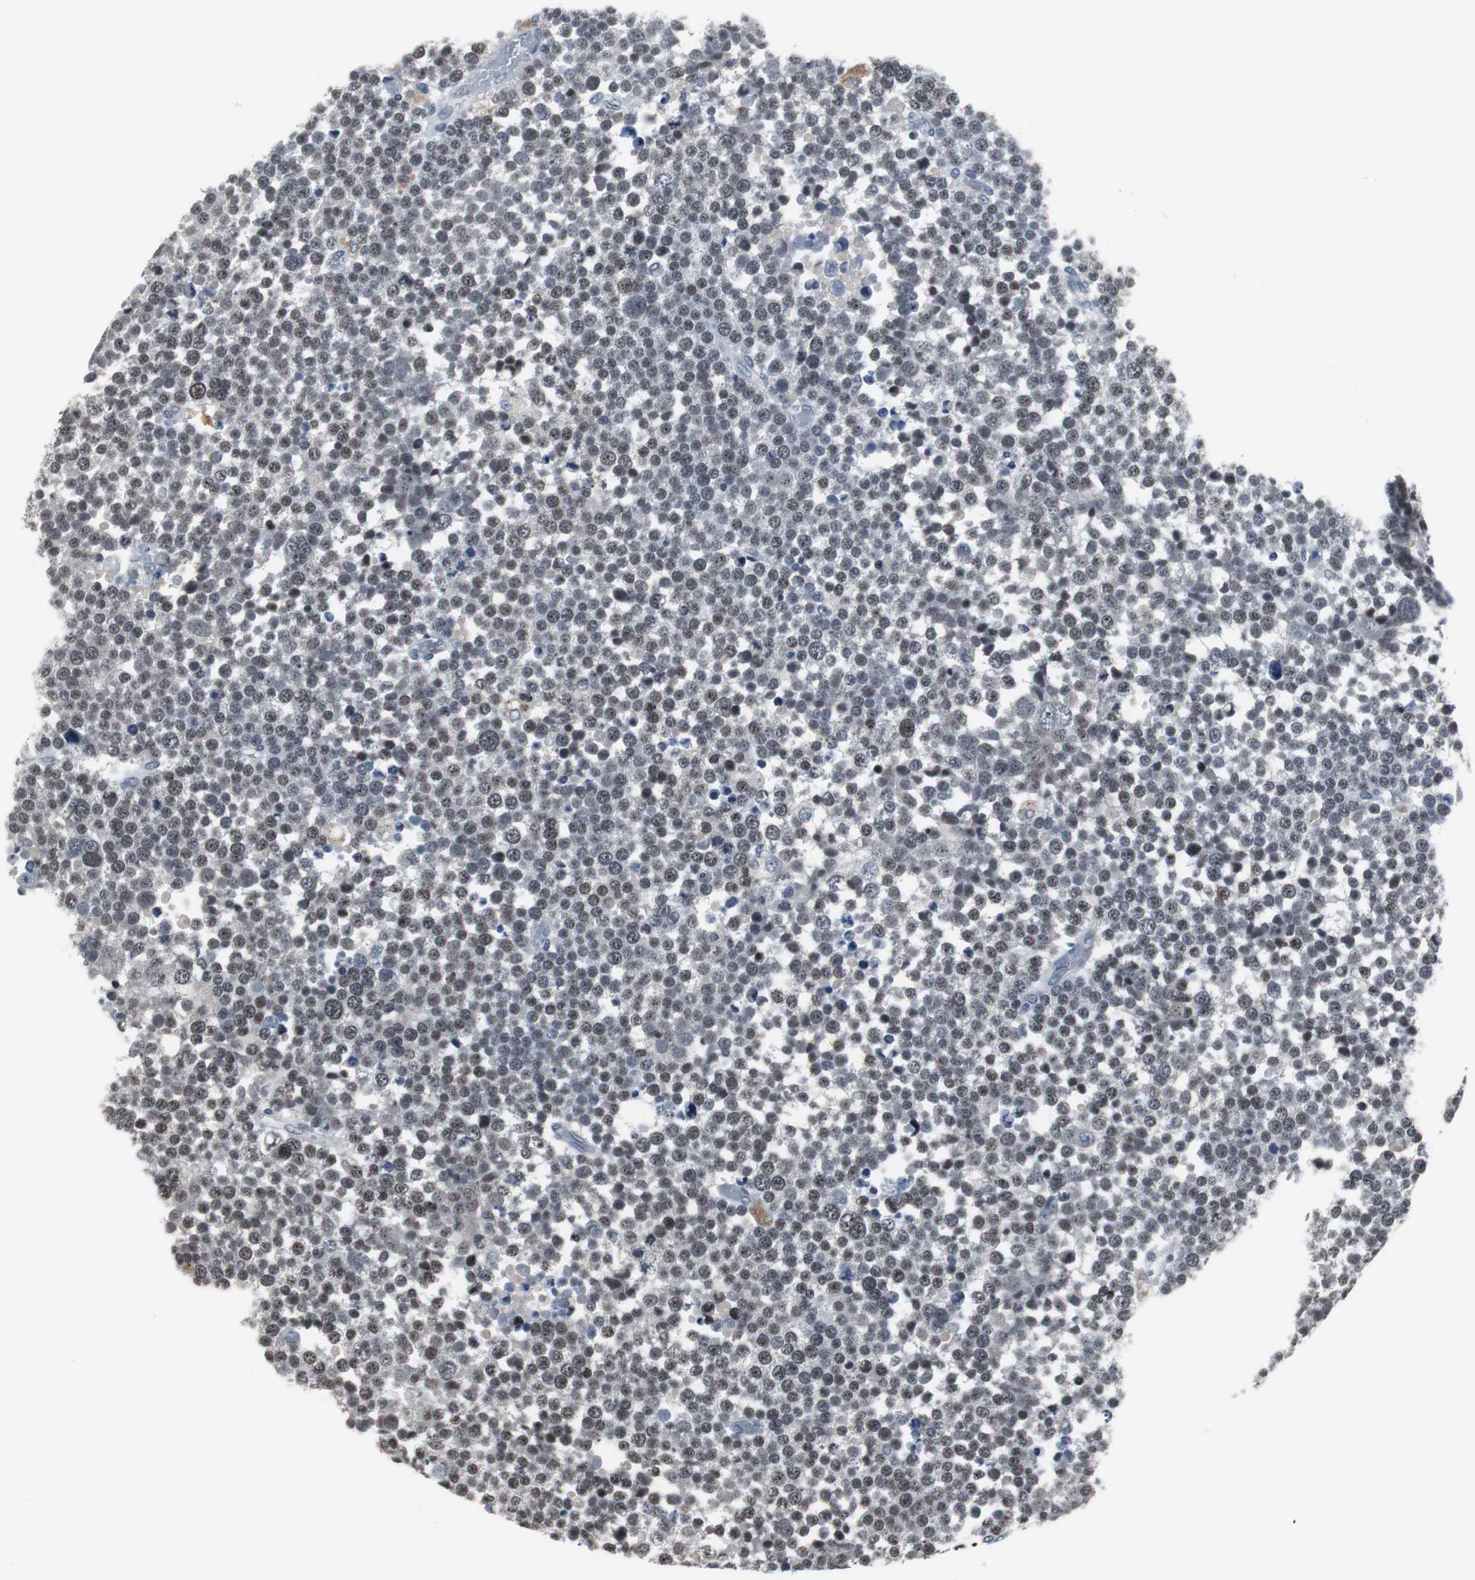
{"staining": {"intensity": "moderate", "quantity": ">75%", "location": "nuclear"}, "tissue": "testis cancer", "cell_type": "Tumor cells", "image_type": "cancer", "snomed": [{"axis": "morphology", "description": "Seminoma, NOS"}, {"axis": "topography", "description": "Testis"}], "caption": "Immunohistochemistry (IHC) photomicrograph of neoplastic tissue: testis seminoma stained using IHC demonstrates medium levels of moderate protein expression localized specifically in the nuclear of tumor cells, appearing as a nuclear brown color.", "gene": "FOXP4", "patient": {"sex": "male", "age": 71}}